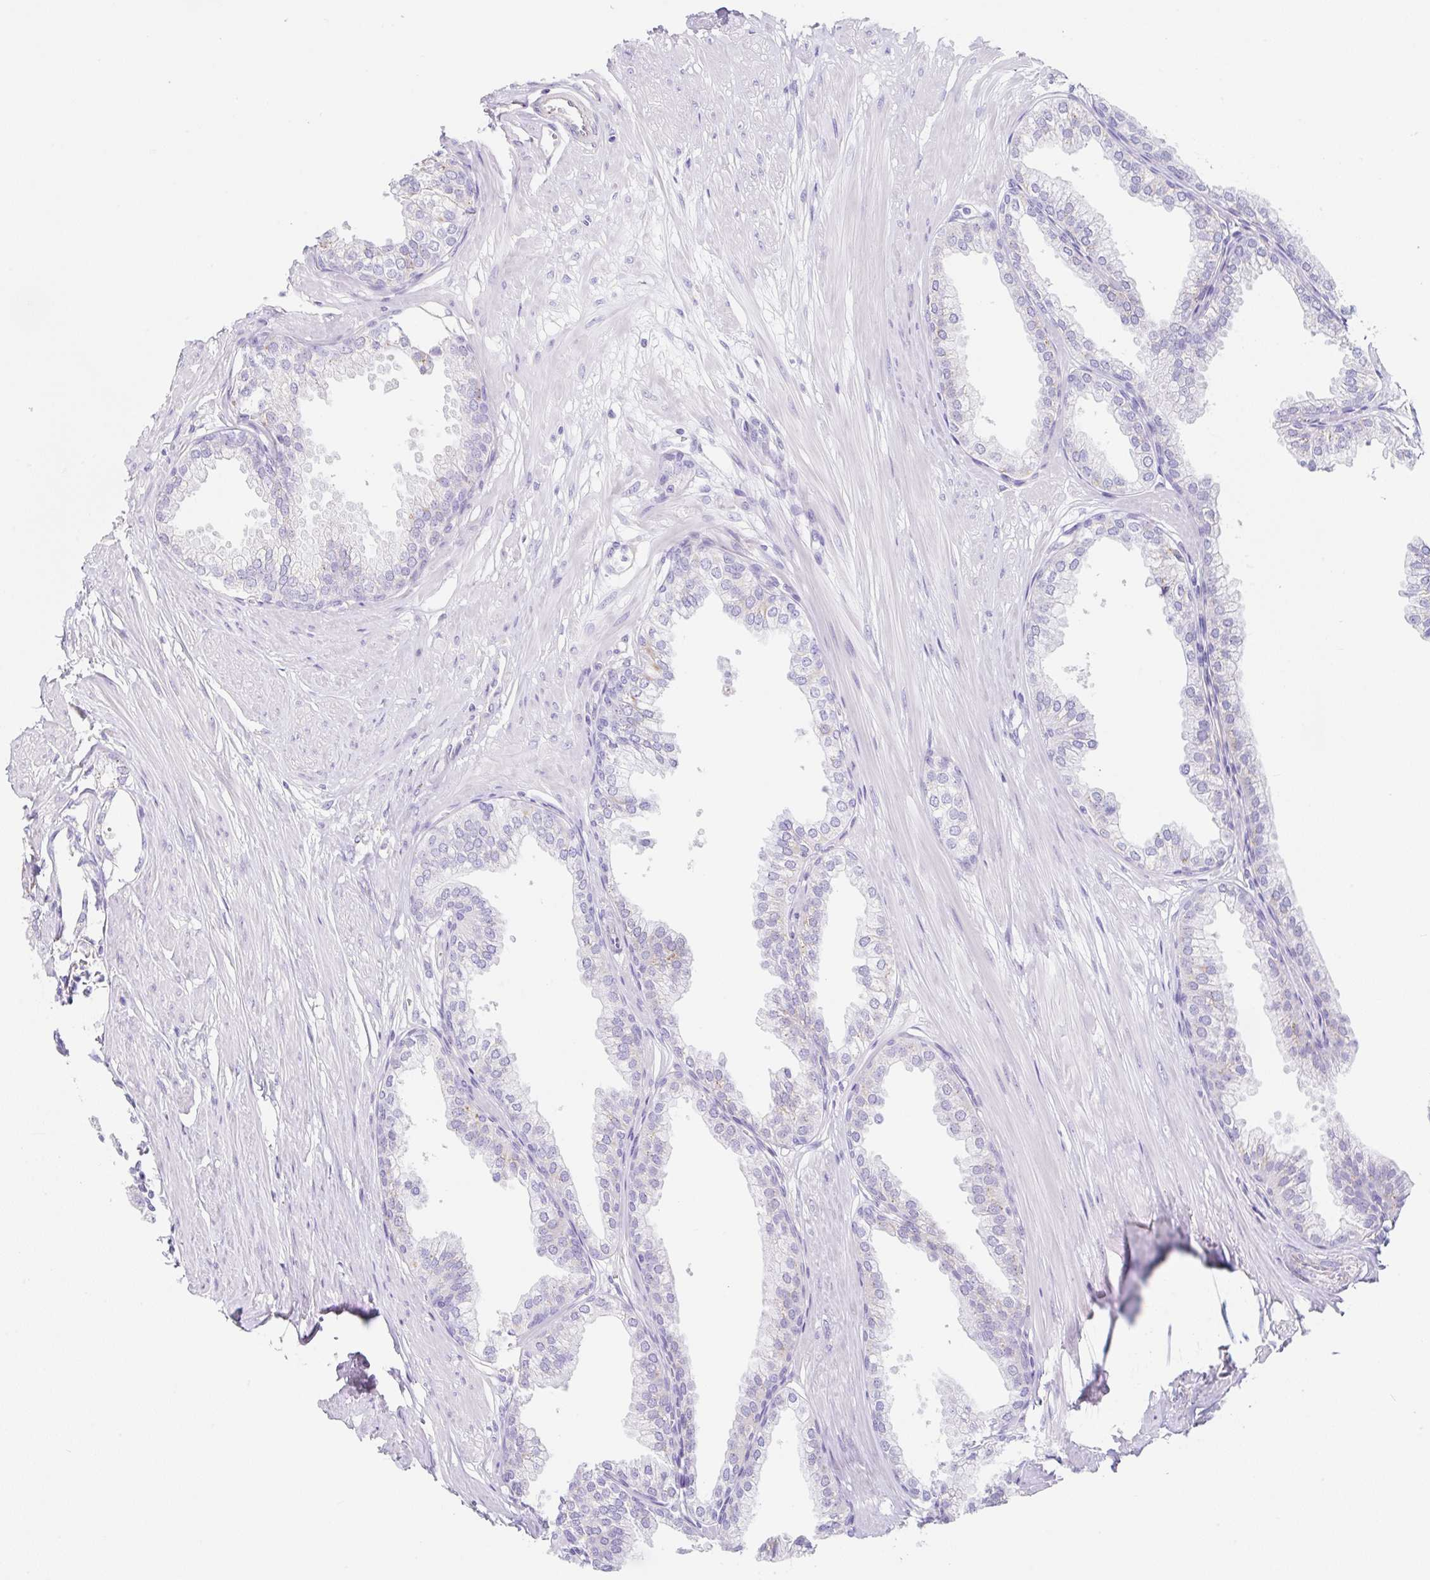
{"staining": {"intensity": "negative", "quantity": "none", "location": "none"}, "tissue": "prostate", "cell_type": "Glandular cells", "image_type": "normal", "snomed": [{"axis": "morphology", "description": "Normal tissue, NOS"}, {"axis": "topography", "description": "Prostate"}, {"axis": "topography", "description": "Peripheral nerve tissue"}], "caption": "High power microscopy micrograph of an IHC micrograph of unremarkable prostate, revealing no significant expression in glandular cells. Nuclei are stained in blue.", "gene": "DKK4", "patient": {"sex": "male", "age": 55}}